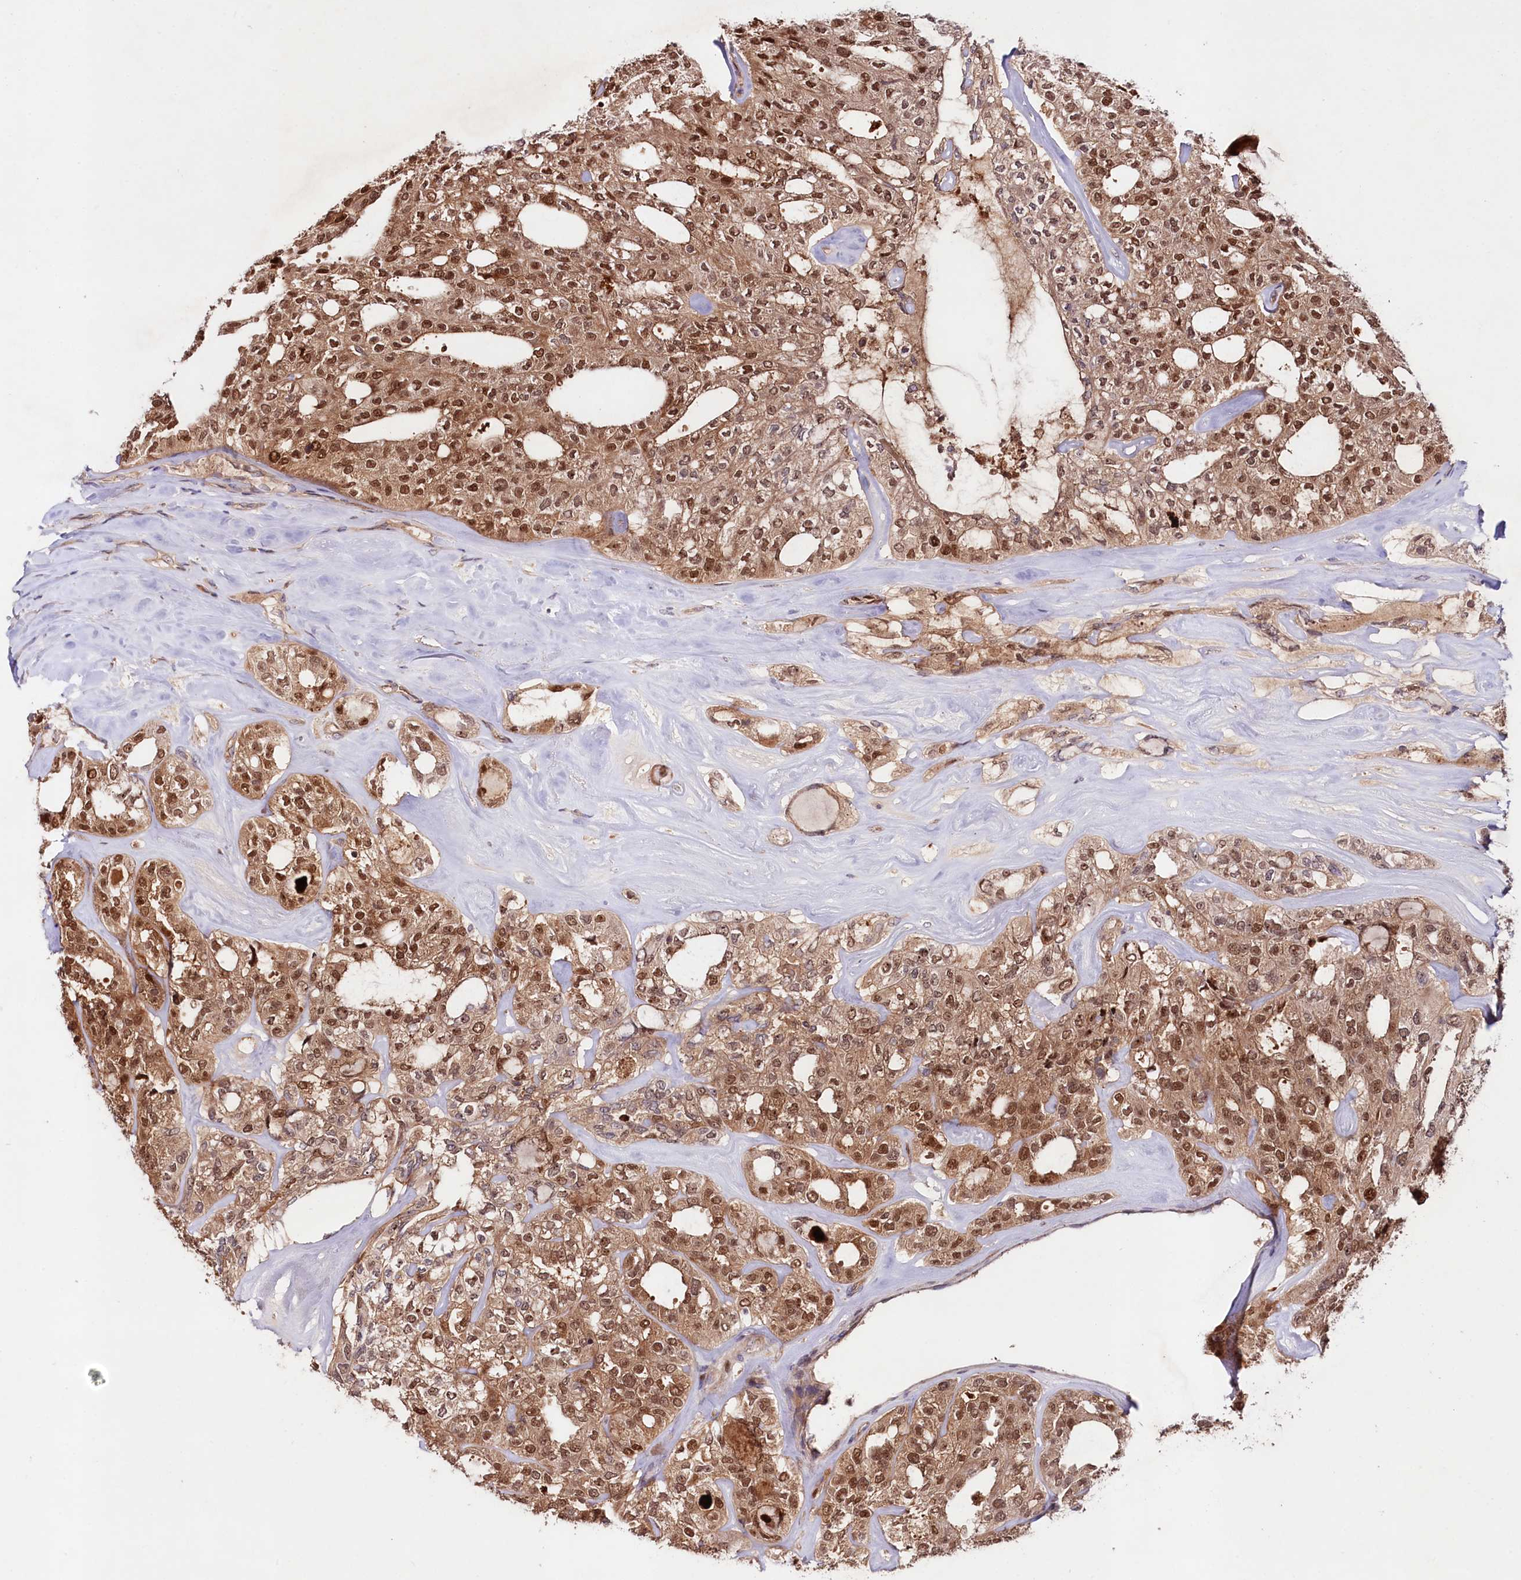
{"staining": {"intensity": "moderate", "quantity": ">75%", "location": "cytoplasmic/membranous,nuclear"}, "tissue": "thyroid cancer", "cell_type": "Tumor cells", "image_type": "cancer", "snomed": [{"axis": "morphology", "description": "Follicular adenoma carcinoma, NOS"}, {"axis": "topography", "description": "Thyroid gland"}], "caption": "Thyroid cancer stained with immunohistochemistry (IHC) exhibits moderate cytoplasmic/membranous and nuclear positivity in approximately >75% of tumor cells.", "gene": "NEDD1", "patient": {"sex": "male", "age": 75}}